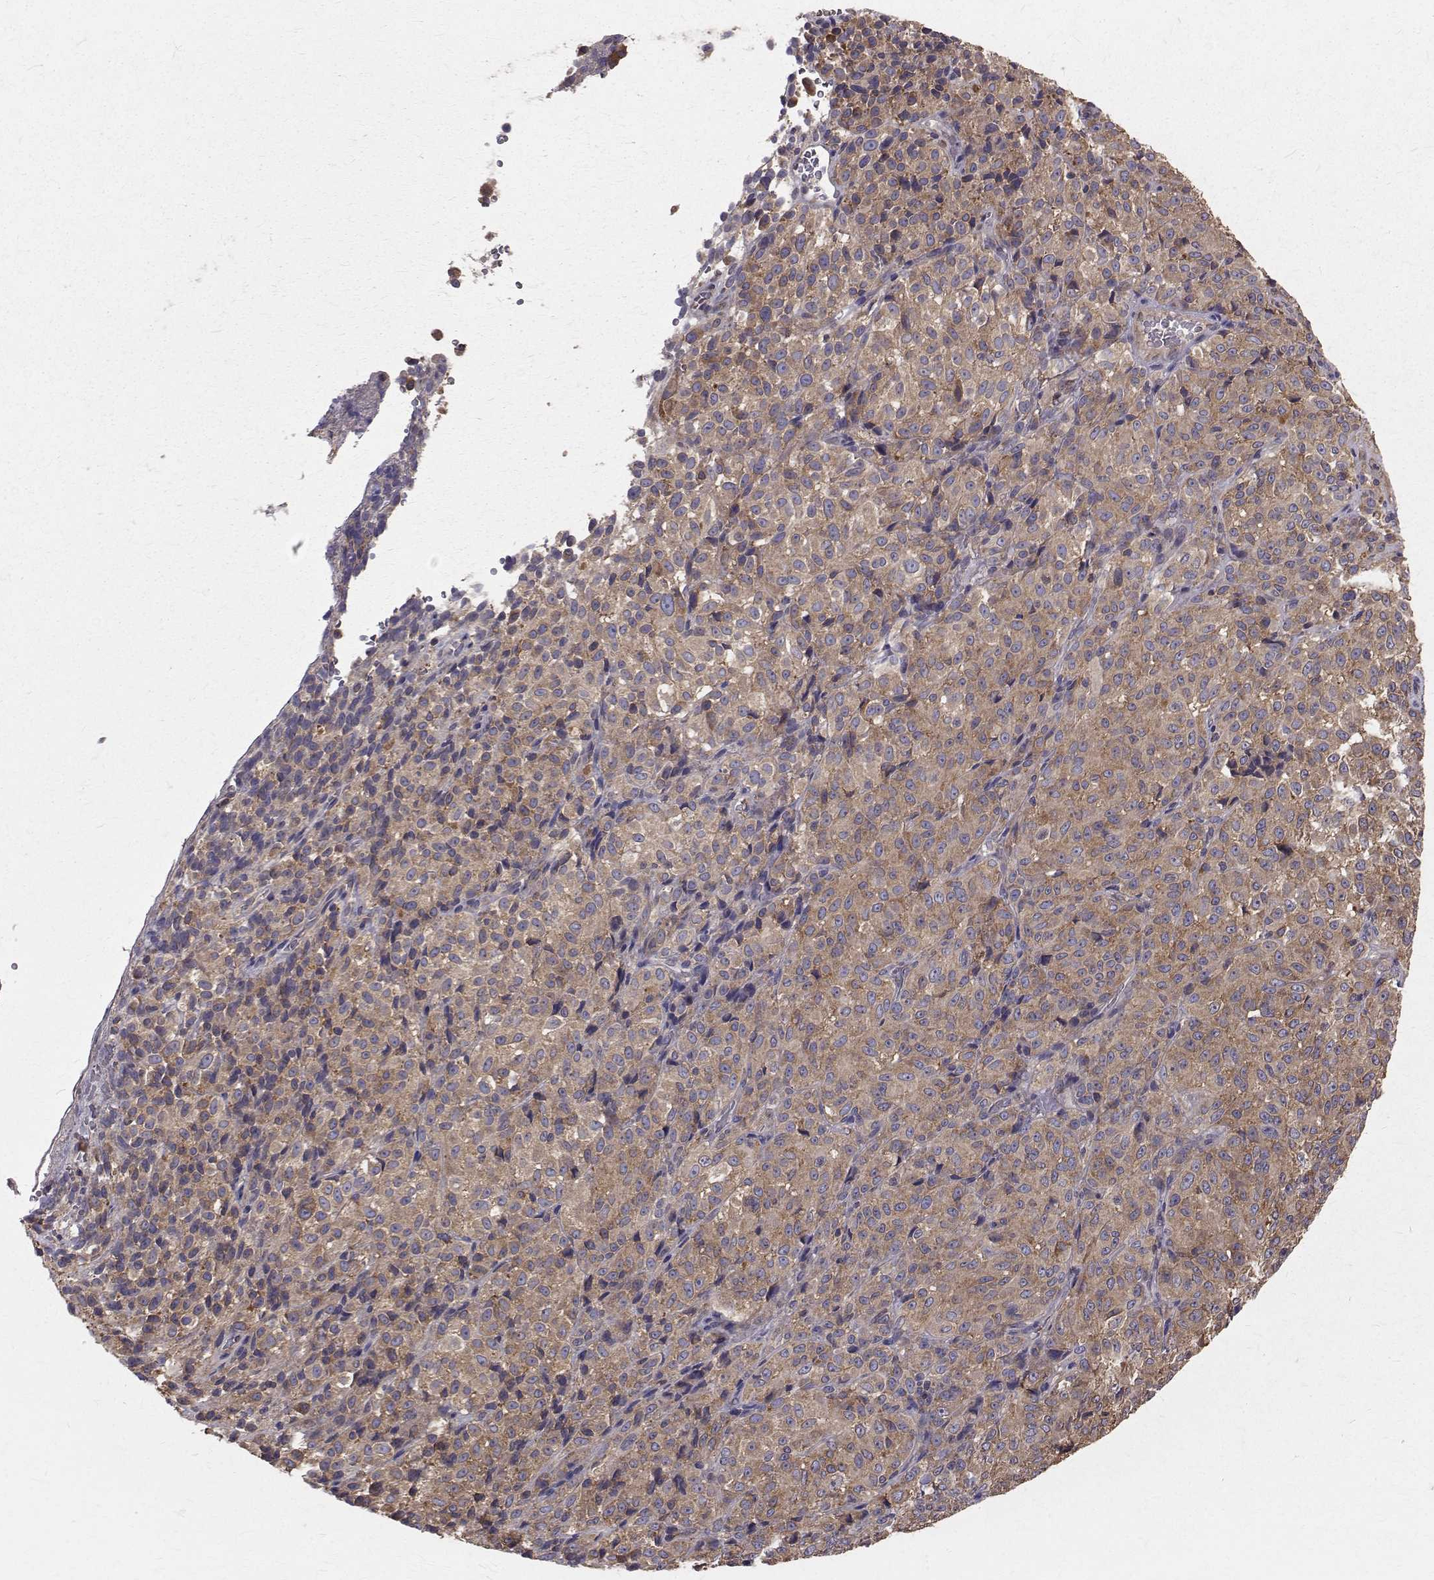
{"staining": {"intensity": "weak", "quantity": ">75%", "location": "cytoplasmic/membranous"}, "tissue": "melanoma", "cell_type": "Tumor cells", "image_type": "cancer", "snomed": [{"axis": "morphology", "description": "Malignant melanoma, Metastatic site"}, {"axis": "topography", "description": "Brain"}], "caption": "A brown stain shows weak cytoplasmic/membranous expression of a protein in human melanoma tumor cells.", "gene": "FARSB", "patient": {"sex": "female", "age": 56}}